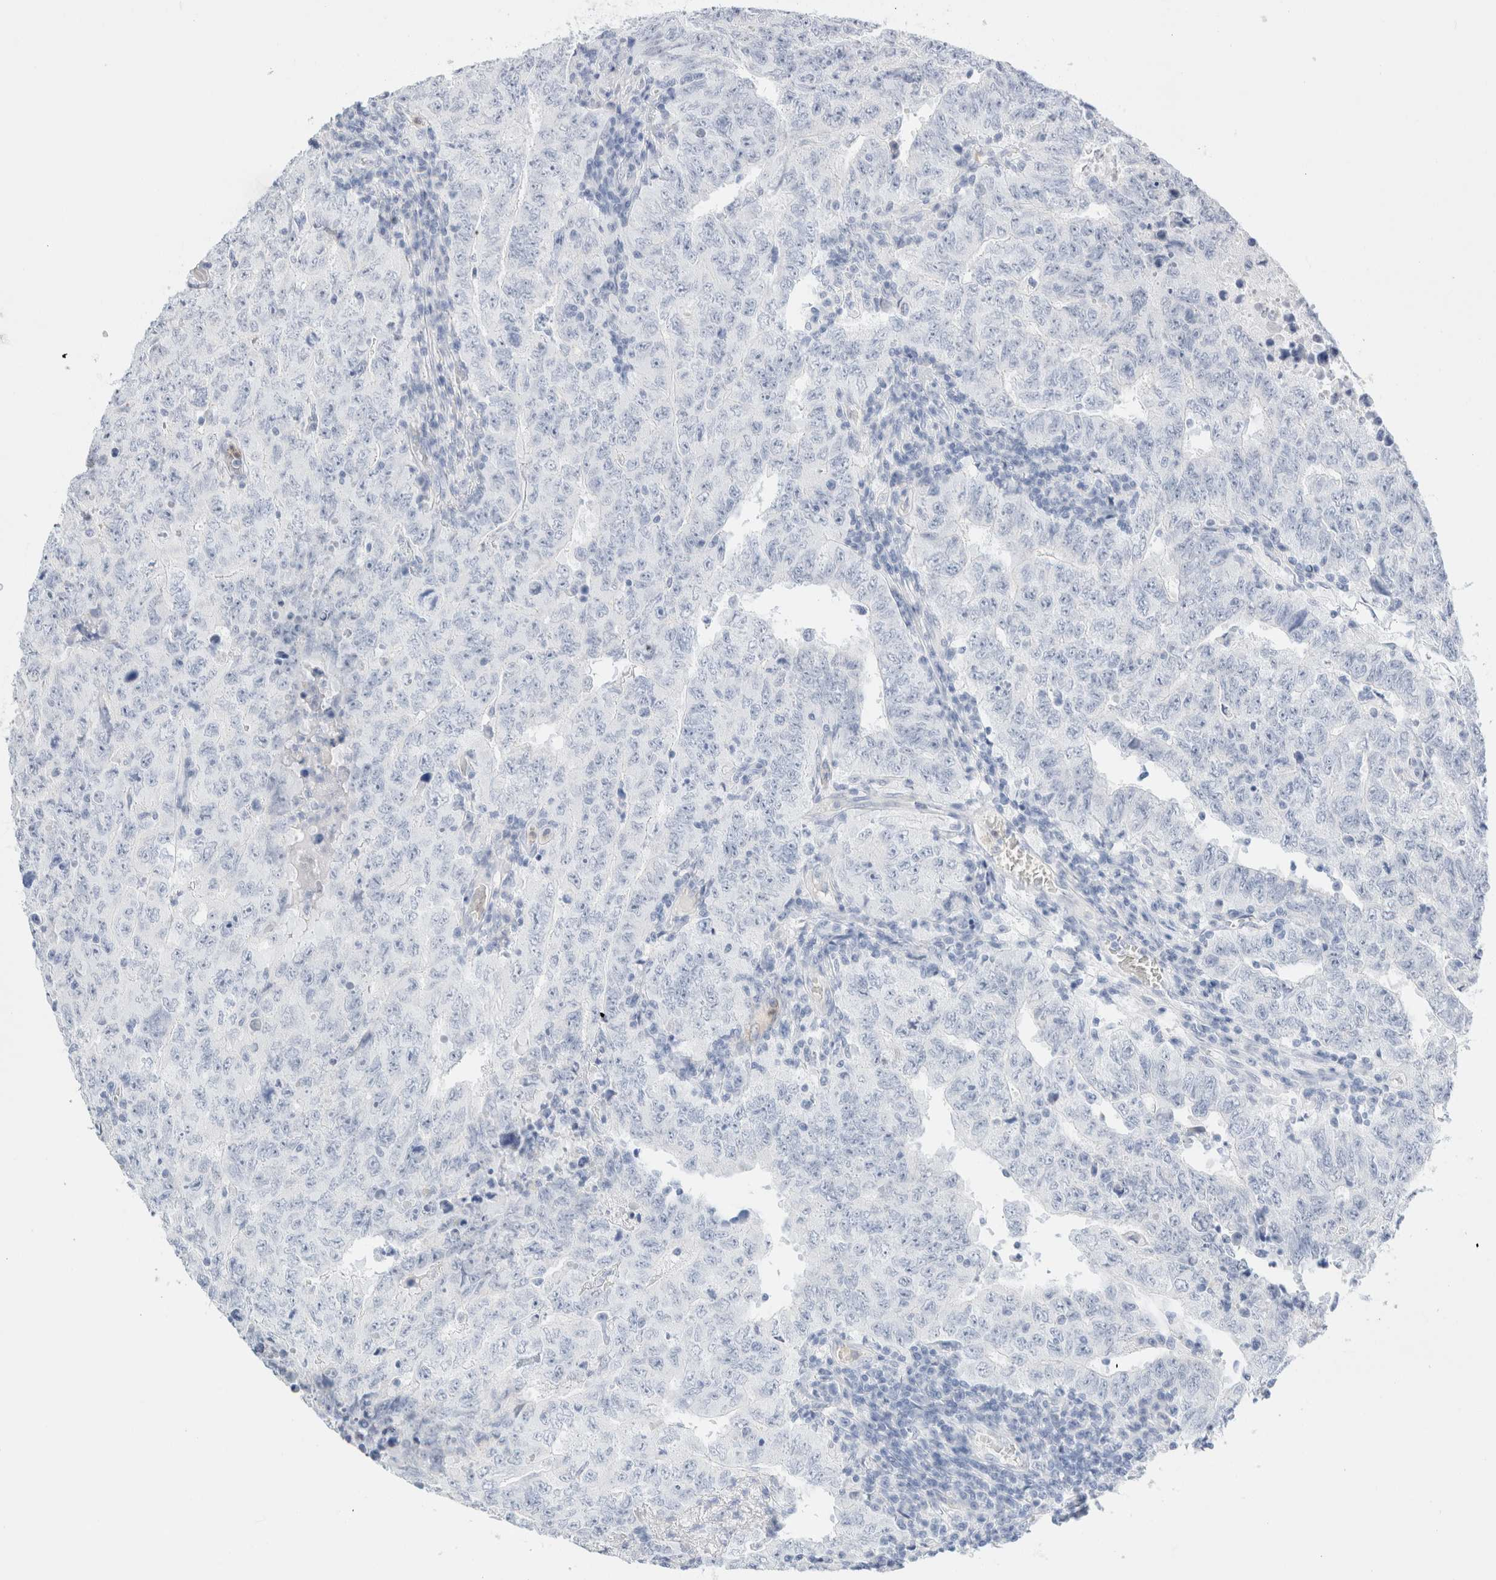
{"staining": {"intensity": "negative", "quantity": "none", "location": "none"}, "tissue": "testis cancer", "cell_type": "Tumor cells", "image_type": "cancer", "snomed": [{"axis": "morphology", "description": "Carcinoma, Embryonal, NOS"}, {"axis": "topography", "description": "Testis"}], "caption": "The micrograph reveals no significant expression in tumor cells of testis cancer (embryonal carcinoma).", "gene": "ARG1", "patient": {"sex": "male", "age": 26}}